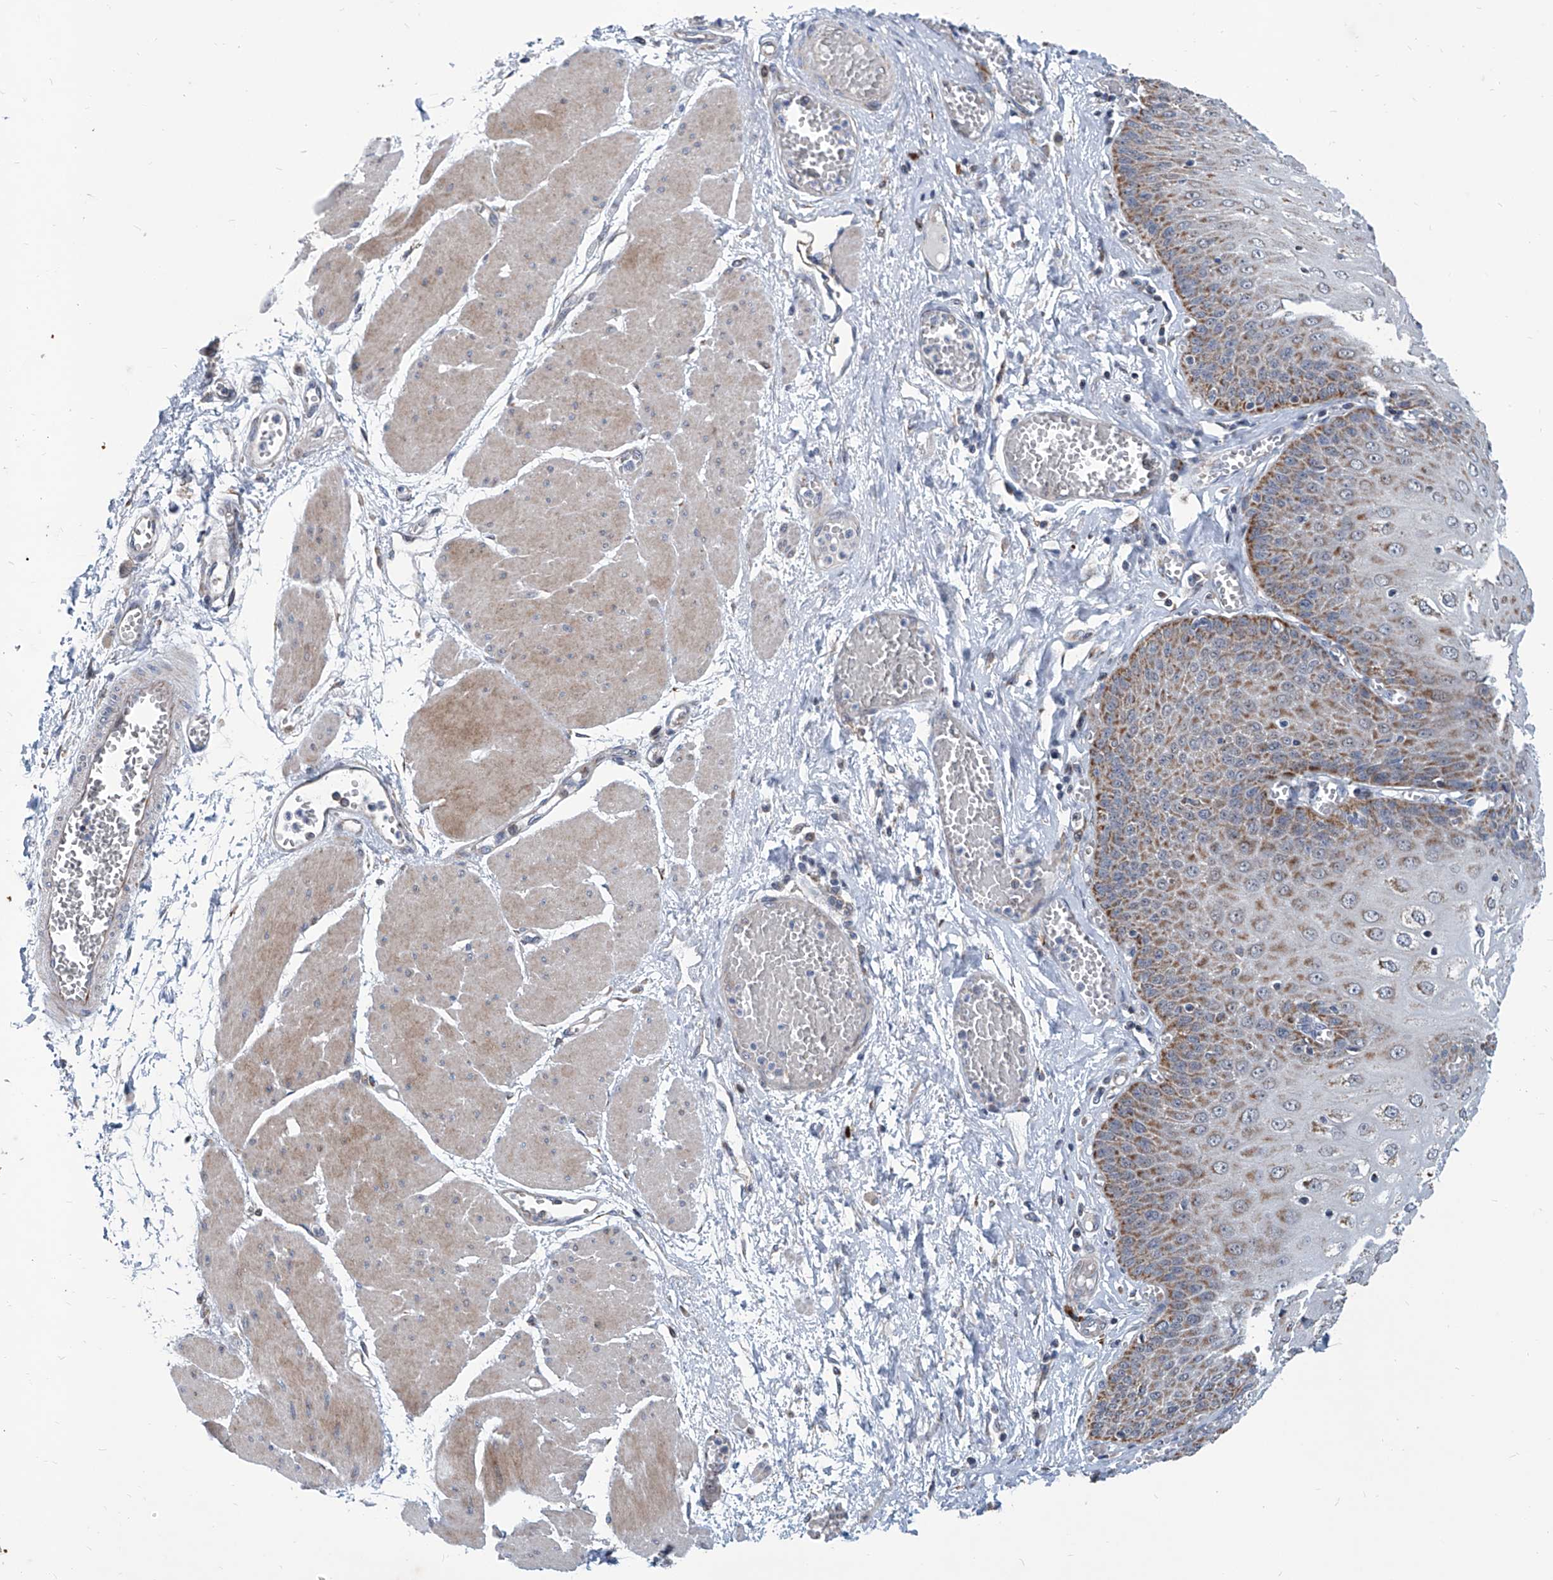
{"staining": {"intensity": "moderate", "quantity": "25%-75%", "location": "cytoplasmic/membranous"}, "tissue": "esophagus", "cell_type": "Squamous epithelial cells", "image_type": "normal", "snomed": [{"axis": "morphology", "description": "Normal tissue, NOS"}, {"axis": "topography", "description": "Esophagus"}], "caption": "DAB (3,3'-diaminobenzidine) immunohistochemical staining of unremarkable esophagus reveals moderate cytoplasmic/membranous protein positivity in approximately 25%-75% of squamous epithelial cells.", "gene": "USP48", "patient": {"sex": "male", "age": 60}}